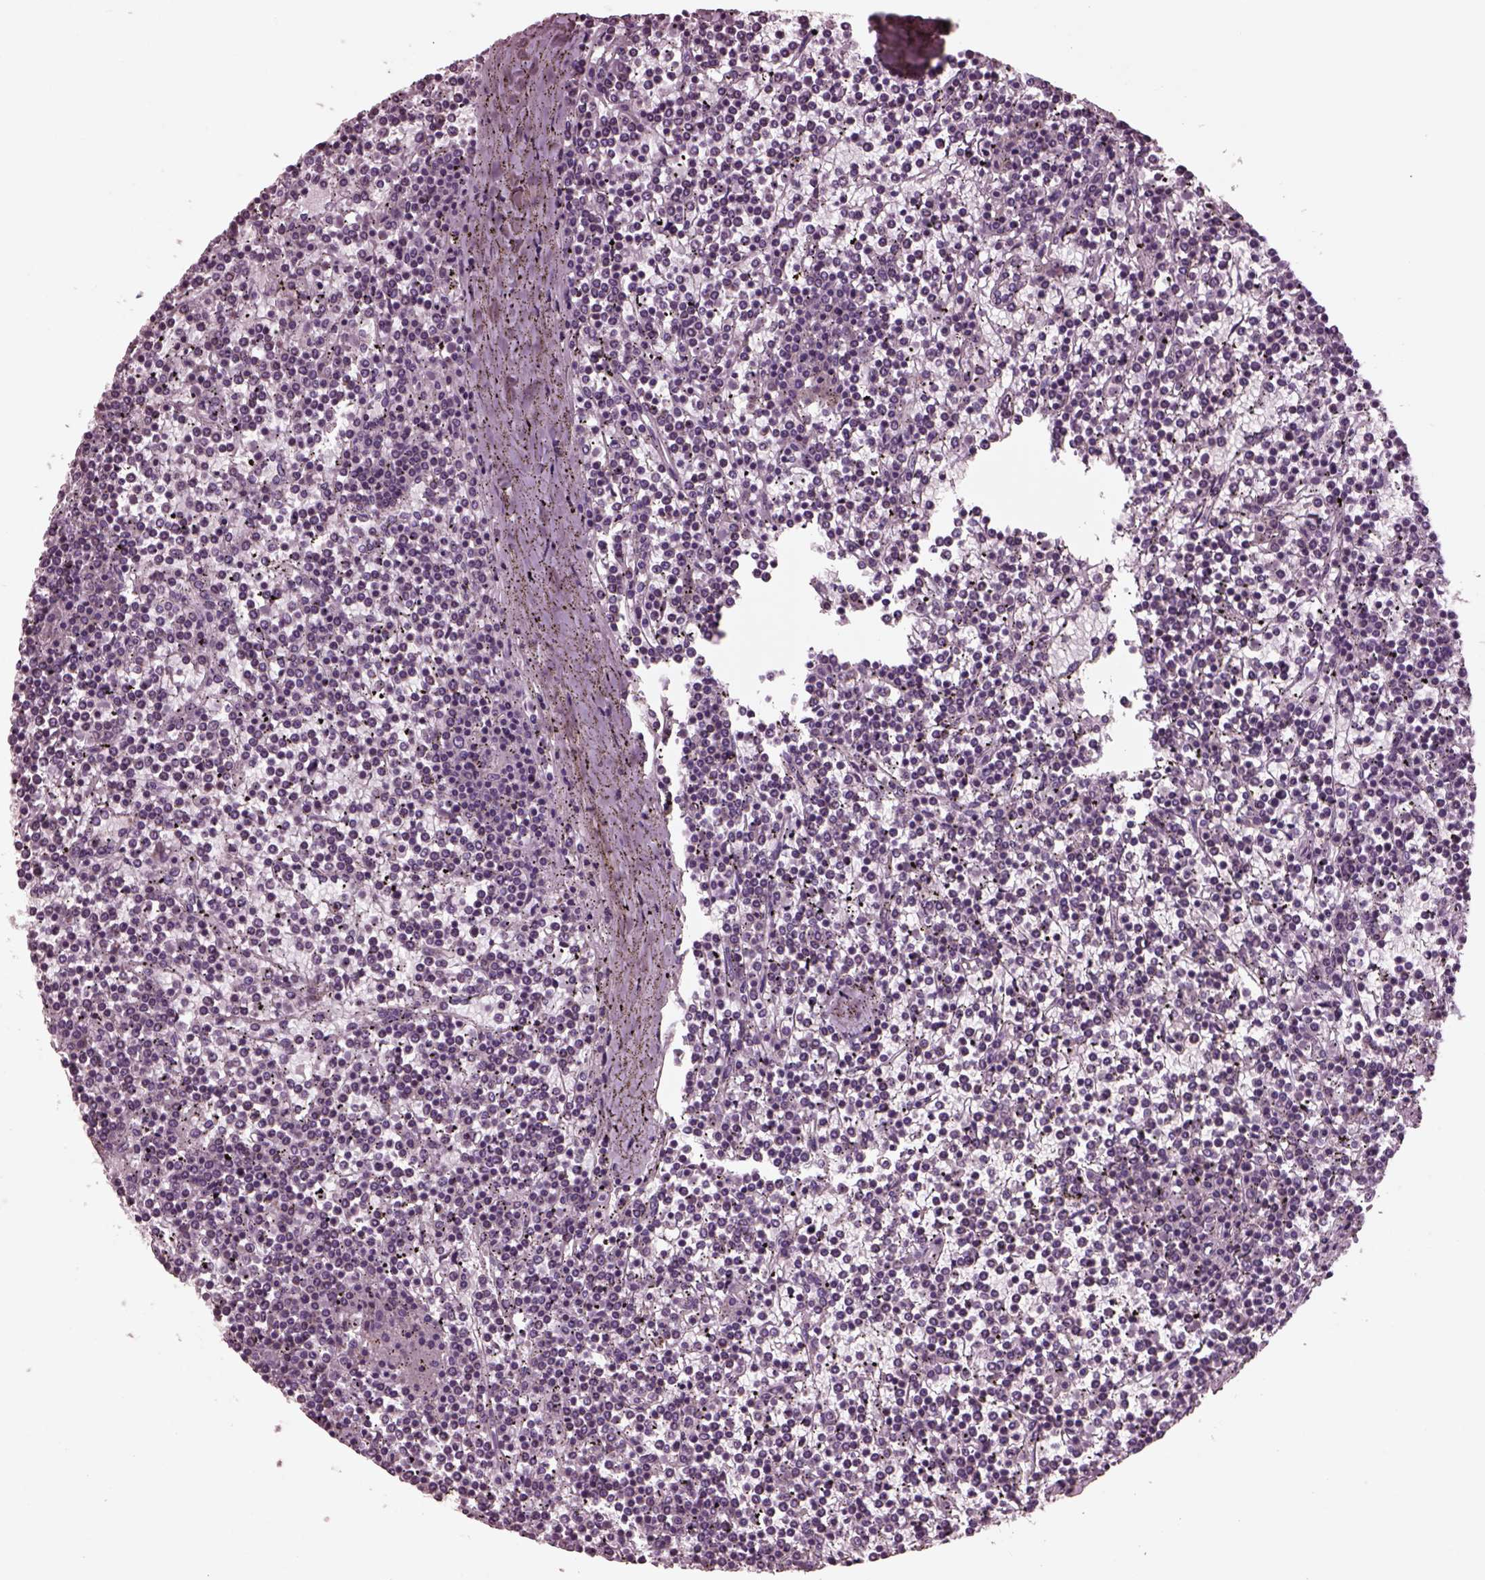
{"staining": {"intensity": "negative", "quantity": "none", "location": "none"}, "tissue": "lymphoma", "cell_type": "Tumor cells", "image_type": "cancer", "snomed": [{"axis": "morphology", "description": "Malignant lymphoma, non-Hodgkin's type, Low grade"}, {"axis": "topography", "description": "Spleen"}], "caption": "Low-grade malignant lymphoma, non-Hodgkin's type was stained to show a protein in brown. There is no significant staining in tumor cells.", "gene": "AP4M1", "patient": {"sex": "female", "age": 19}}